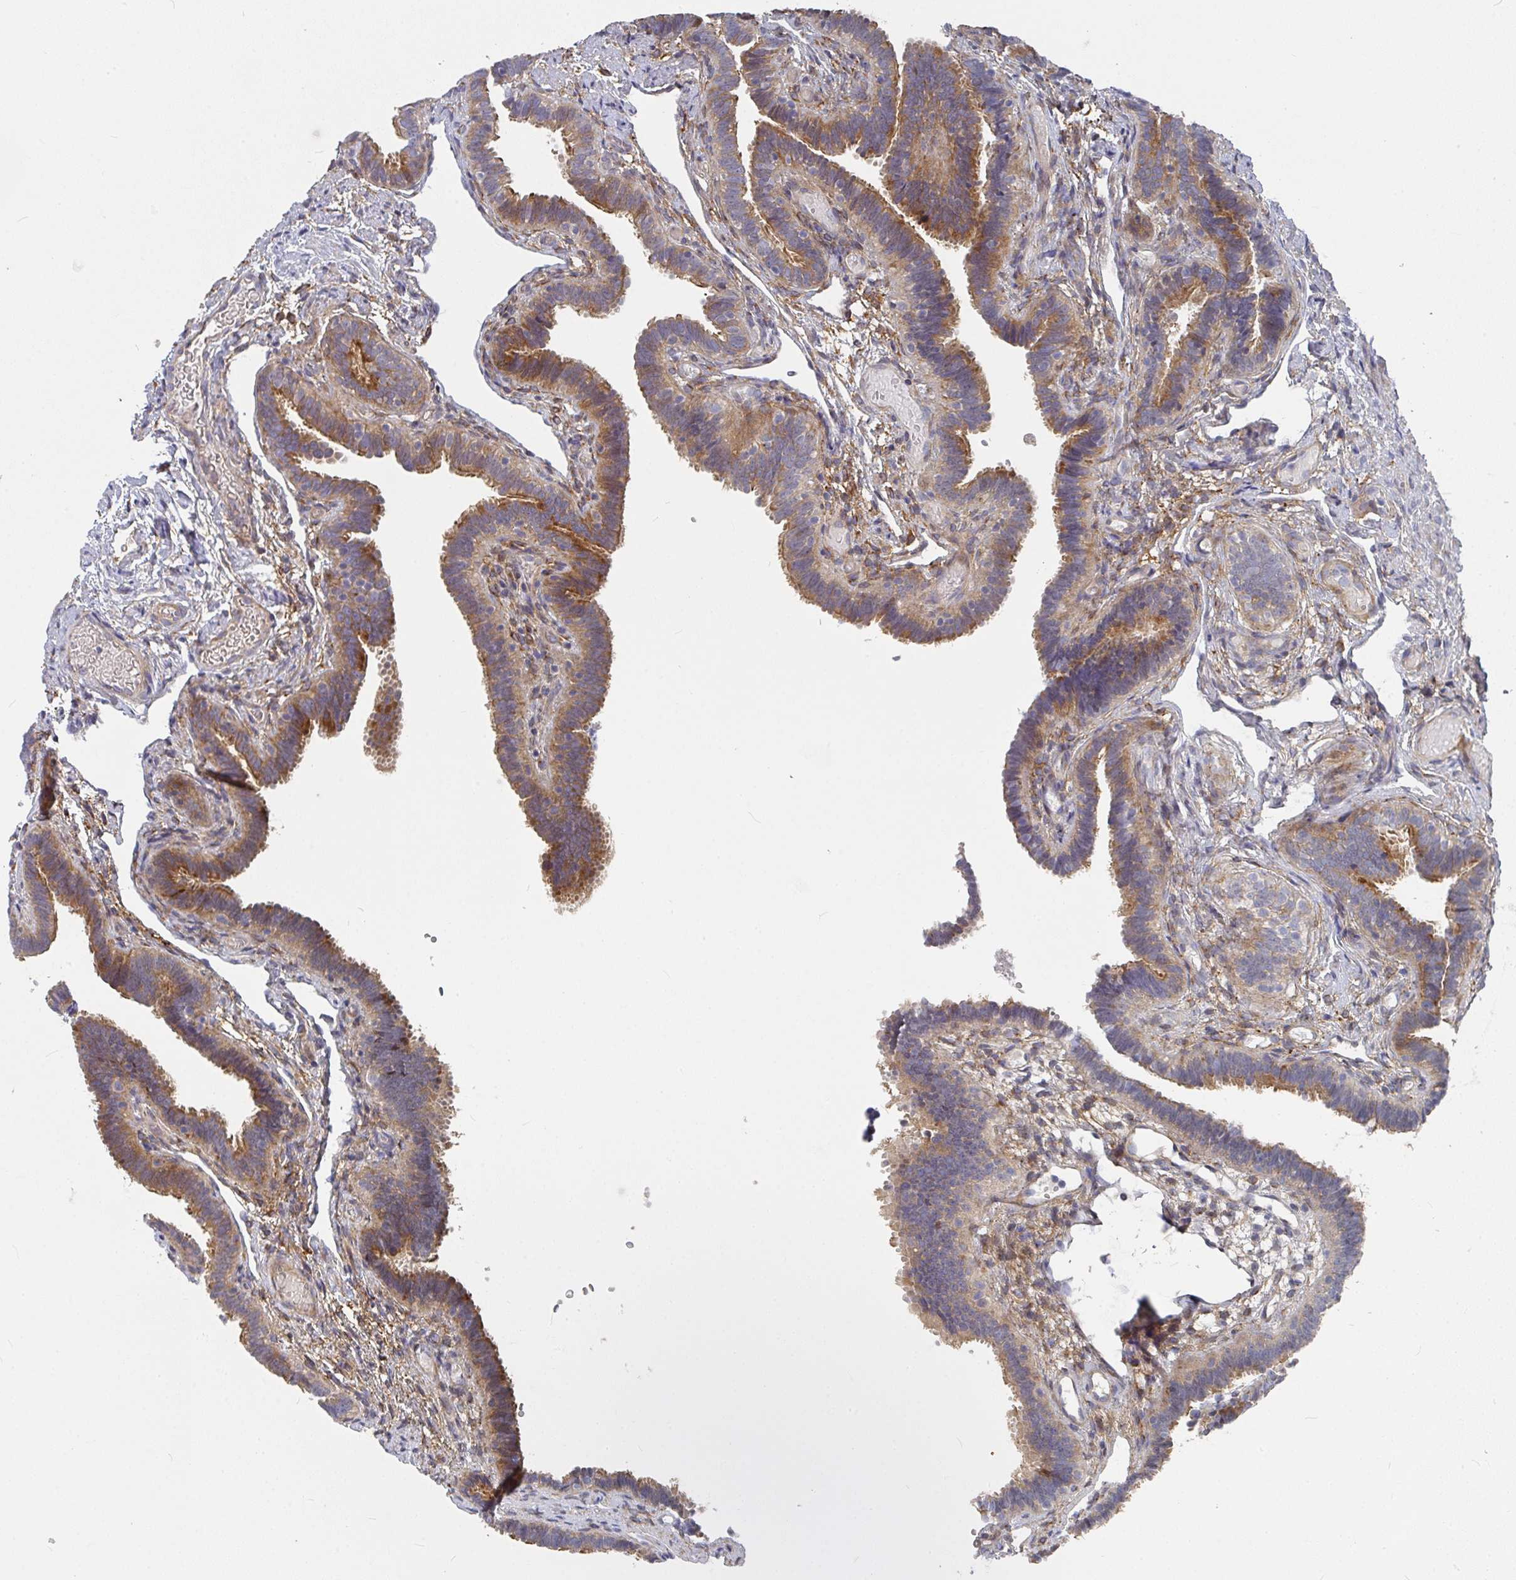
{"staining": {"intensity": "moderate", "quantity": ">75%", "location": "cytoplasmic/membranous"}, "tissue": "fallopian tube", "cell_type": "Glandular cells", "image_type": "normal", "snomed": [{"axis": "morphology", "description": "Normal tissue, NOS"}, {"axis": "topography", "description": "Fallopian tube"}], "caption": "Fallopian tube stained with DAB IHC exhibits medium levels of moderate cytoplasmic/membranous positivity in about >75% of glandular cells. Using DAB (3,3'-diaminobenzidine) (brown) and hematoxylin (blue) stains, captured at high magnification using brightfield microscopy.", "gene": "RHEBL1", "patient": {"sex": "female", "age": 37}}